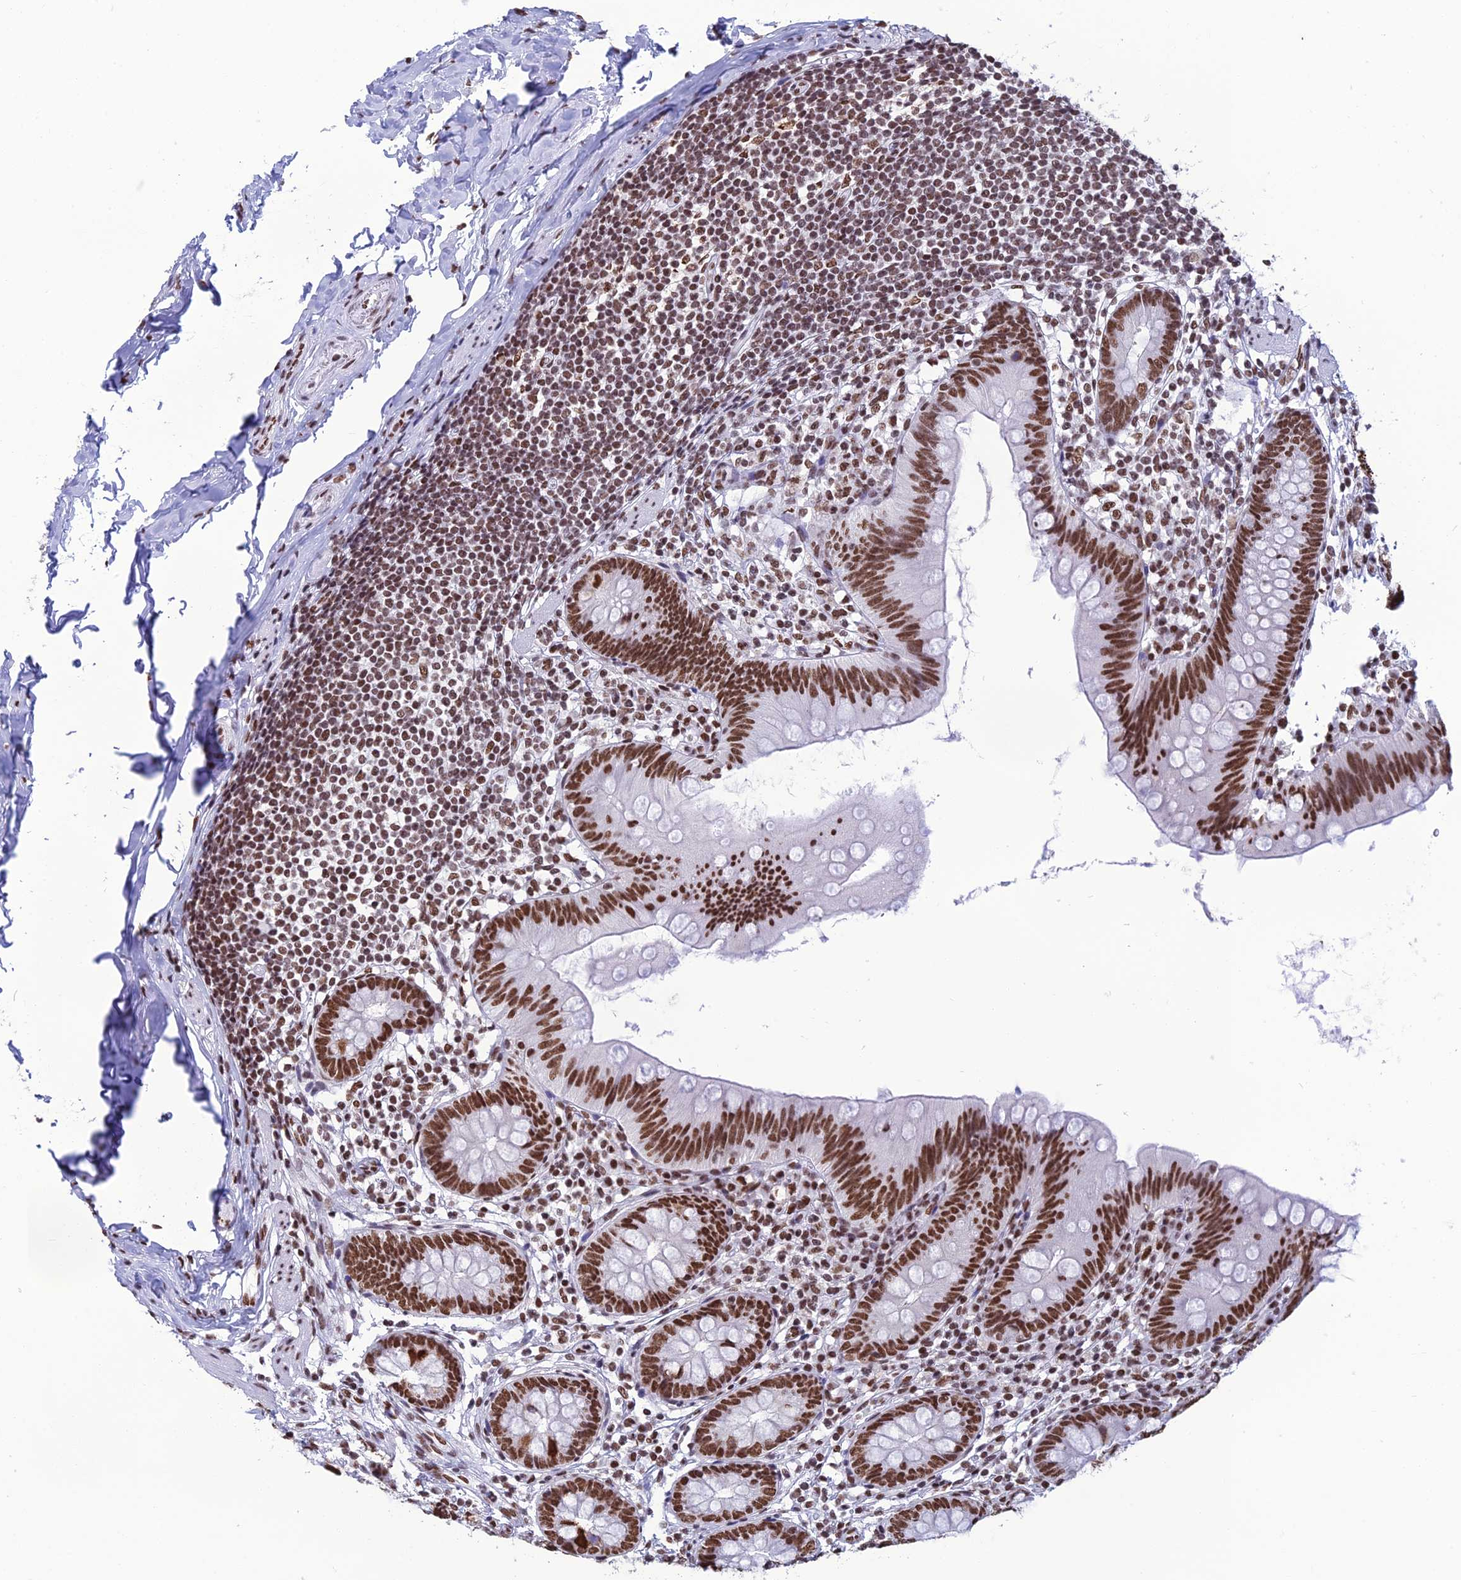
{"staining": {"intensity": "strong", "quantity": ">75%", "location": "nuclear"}, "tissue": "appendix", "cell_type": "Glandular cells", "image_type": "normal", "snomed": [{"axis": "morphology", "description": "Normal tissue, NOS"}, {"axis": "topography", "description": "Appendix"}], "caption": "High-power microscopy captured an immunohistochemistry image of benign appendix, revealing strong nuclear positivity in approximately >75% of glandular cells. (Stains: DAB (3,3'-diaminobenzidine) in brown, nuclei in blue, Microscopy: brightfield microscopy at high magnification).", "gene": "PRAMEF12", "patient": {"sex": "female", "age": 62}}